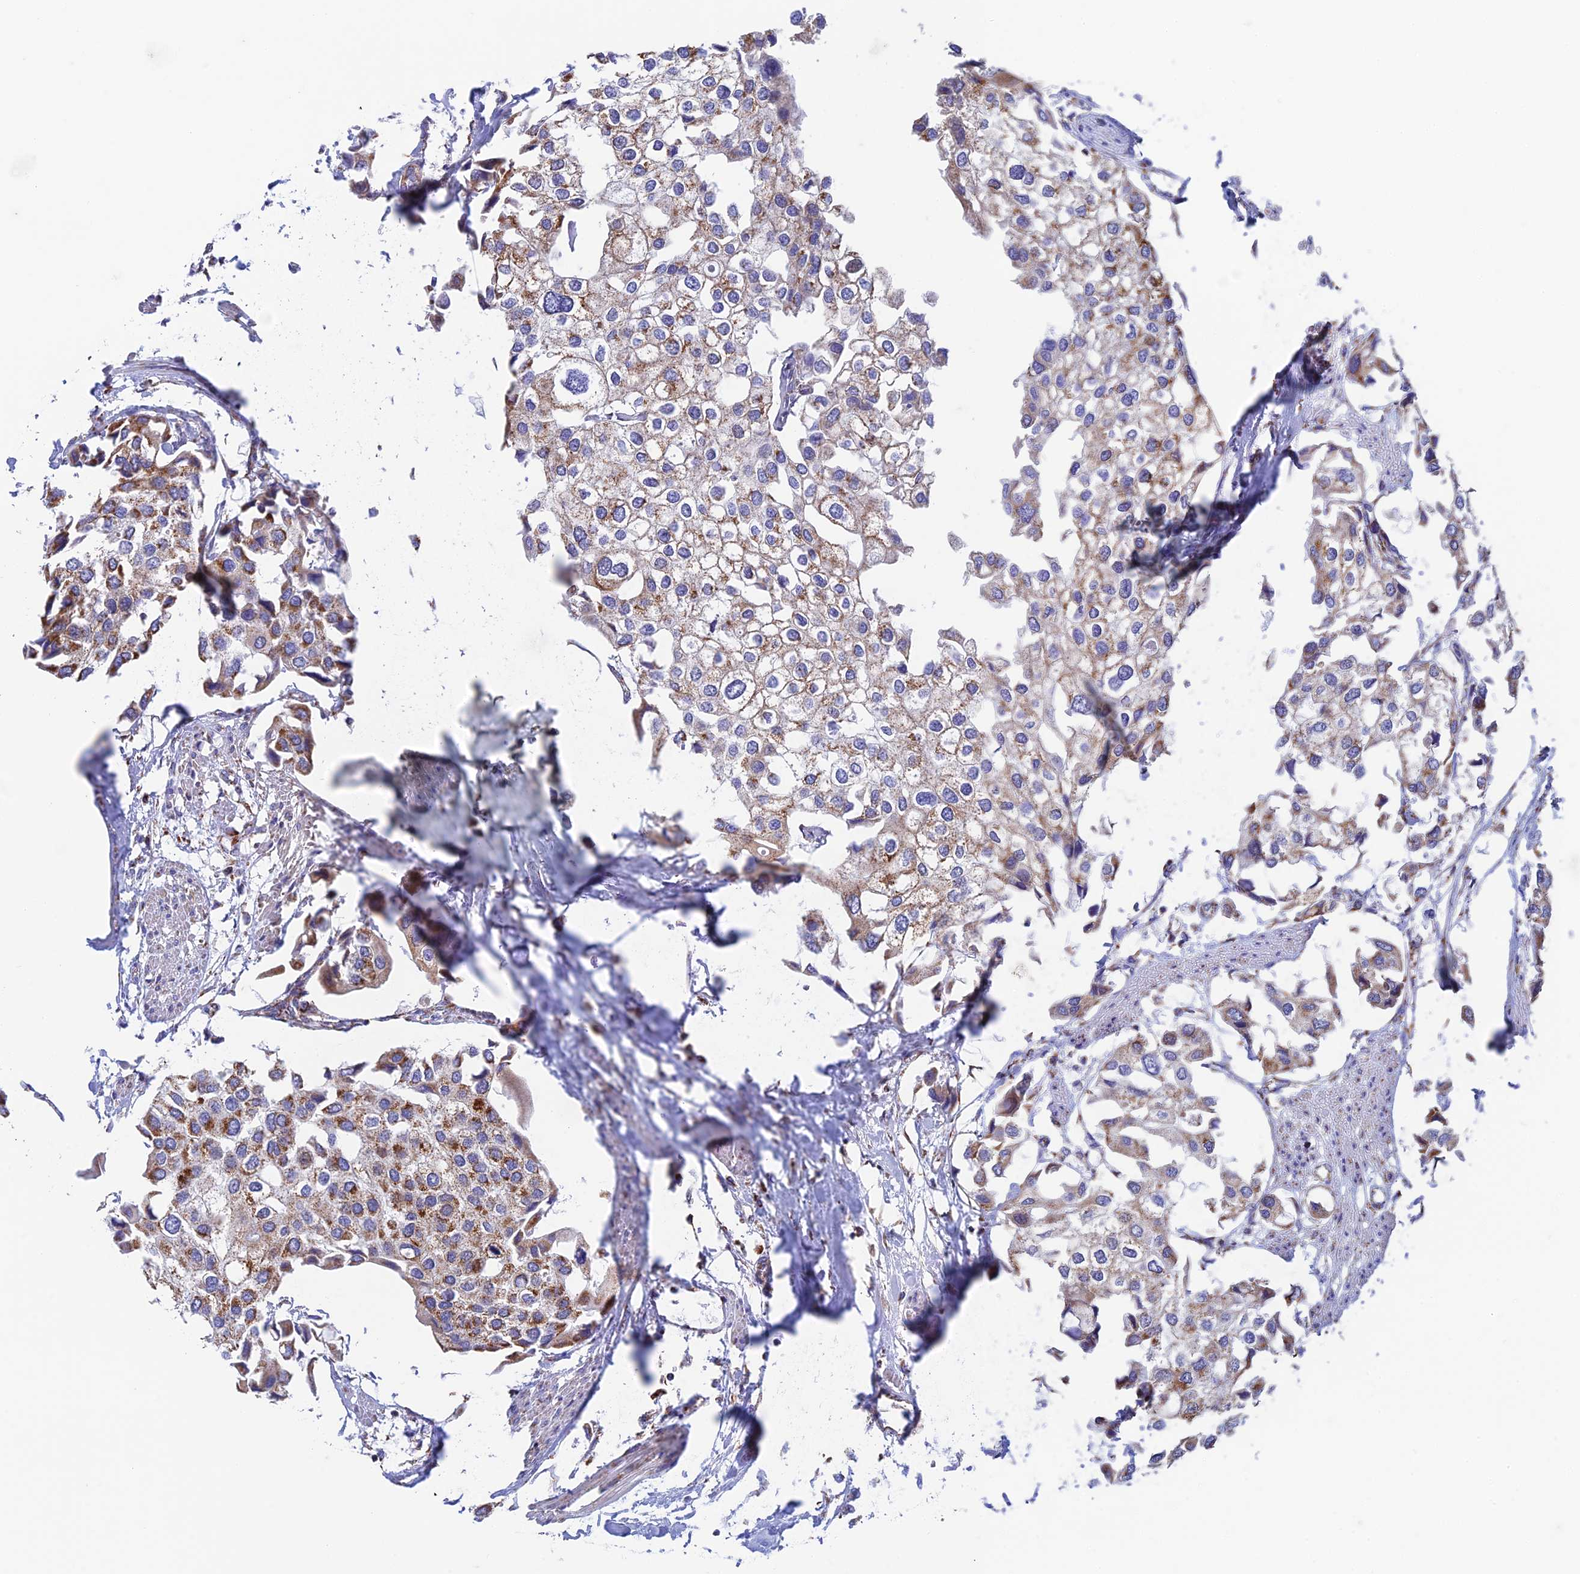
{"staining": {"intensity": "moderate", "quantity": "25%-75%", "location": "cytoplasmic/membranous"}, "tissue": "urothelial cancer", "cell_type": "Tumor cells", "image_type": "cancer", "snomed": [{"axis": "morphology", "description": "Urothelial carcinoma, High grade"}, {"axis": "topography", "description": "Urinary bladder"}], "caption": "High-magnification brightfield microscopy of urothelial carcinoma (high-grade) stained with DAB (3,3'-diaminobenzidine) (brown) and counterstained with hematoxylin (blue). tumor cells exhibit moderate cytoplasmic/membranous positivity is present in approximately25%-75% of cells. Ihc stains the protein of interest in brown and the nuclei are stained blue.", "gene": "ZNF181", "patient": {"sex": "male", "age": 64}}